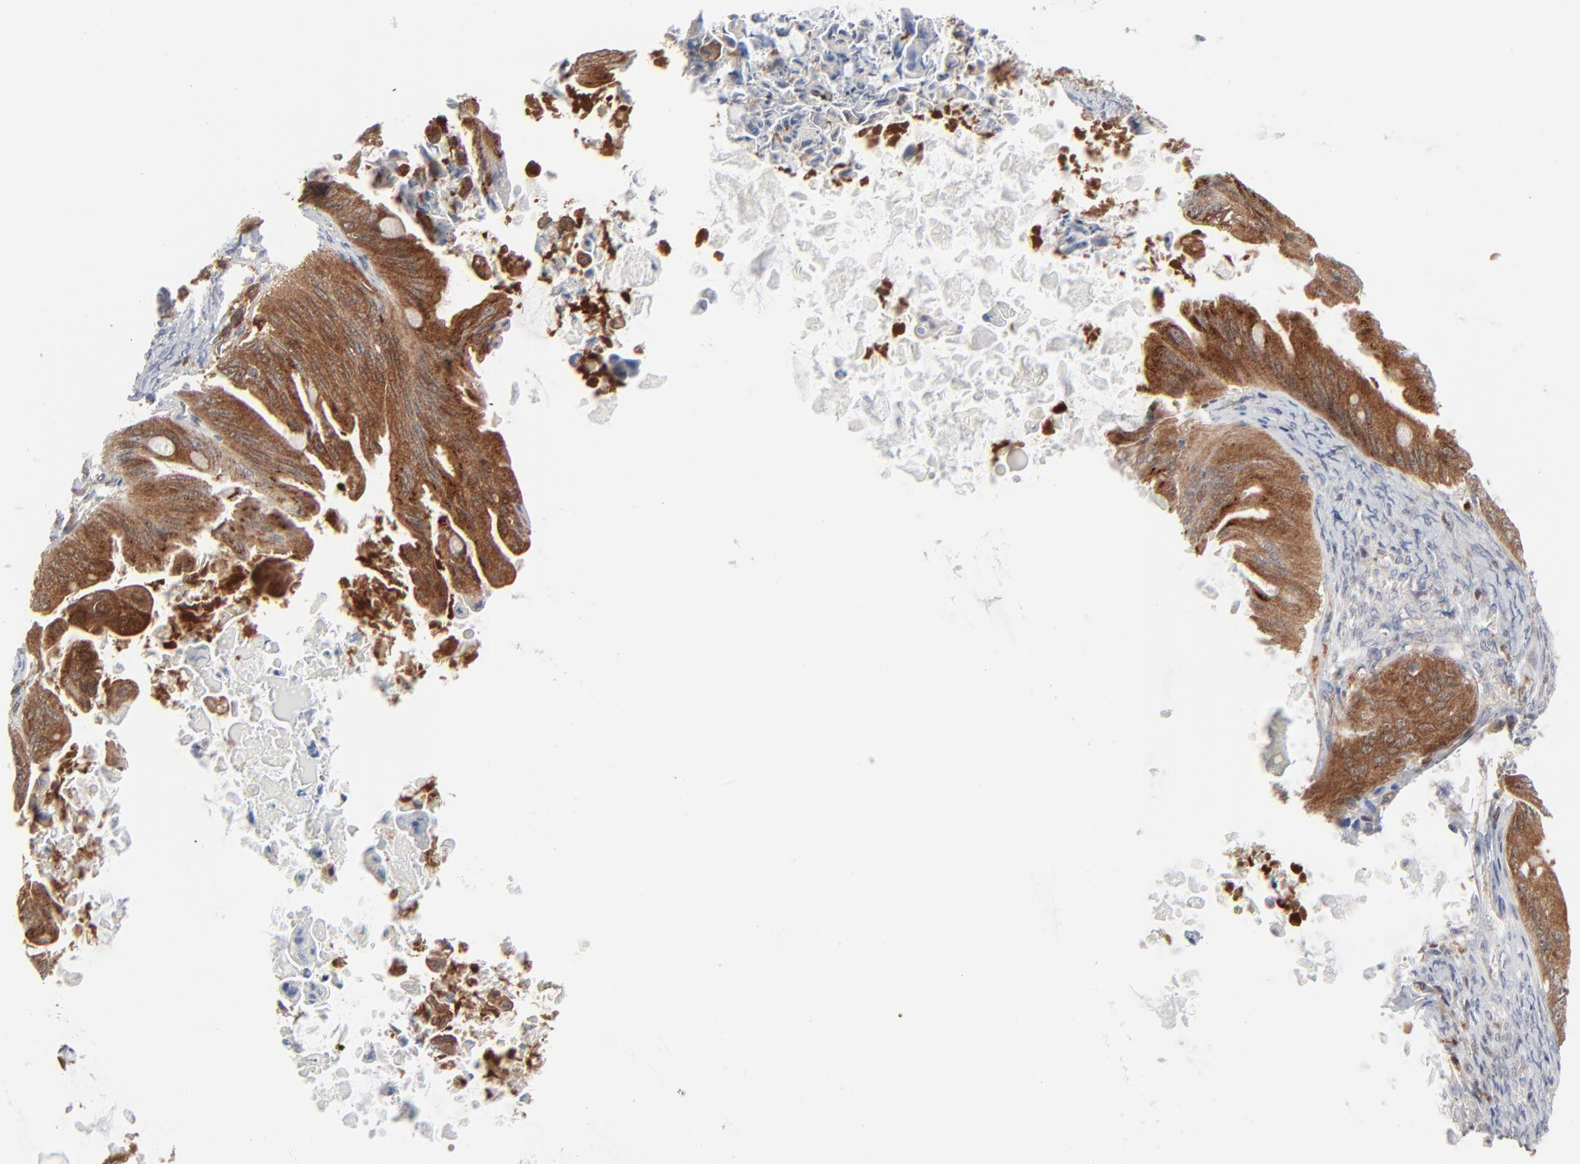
{"staining": {"intensity": "moderate", "quantity": ">75%", "location": "cytoplasmic/membranous"}, "tissue": "ovarian cancer", "cell_type": "Tumor cells", "image_type": "cancer", "snomed": [{"axis": "morphology", "description": "Cystadenocarcinoma, mucinous, NOS"}, {"axis": "topography", "description": "Ovary"}], "caption": "Protein positivity by immunohistochemistry demonstrates moderate cytoplasmic/membranous expression in approximately >75% of tumor cells in ovarian cancer.", "gene": "BID", "patient": {"sex": "female", "age": 37}}